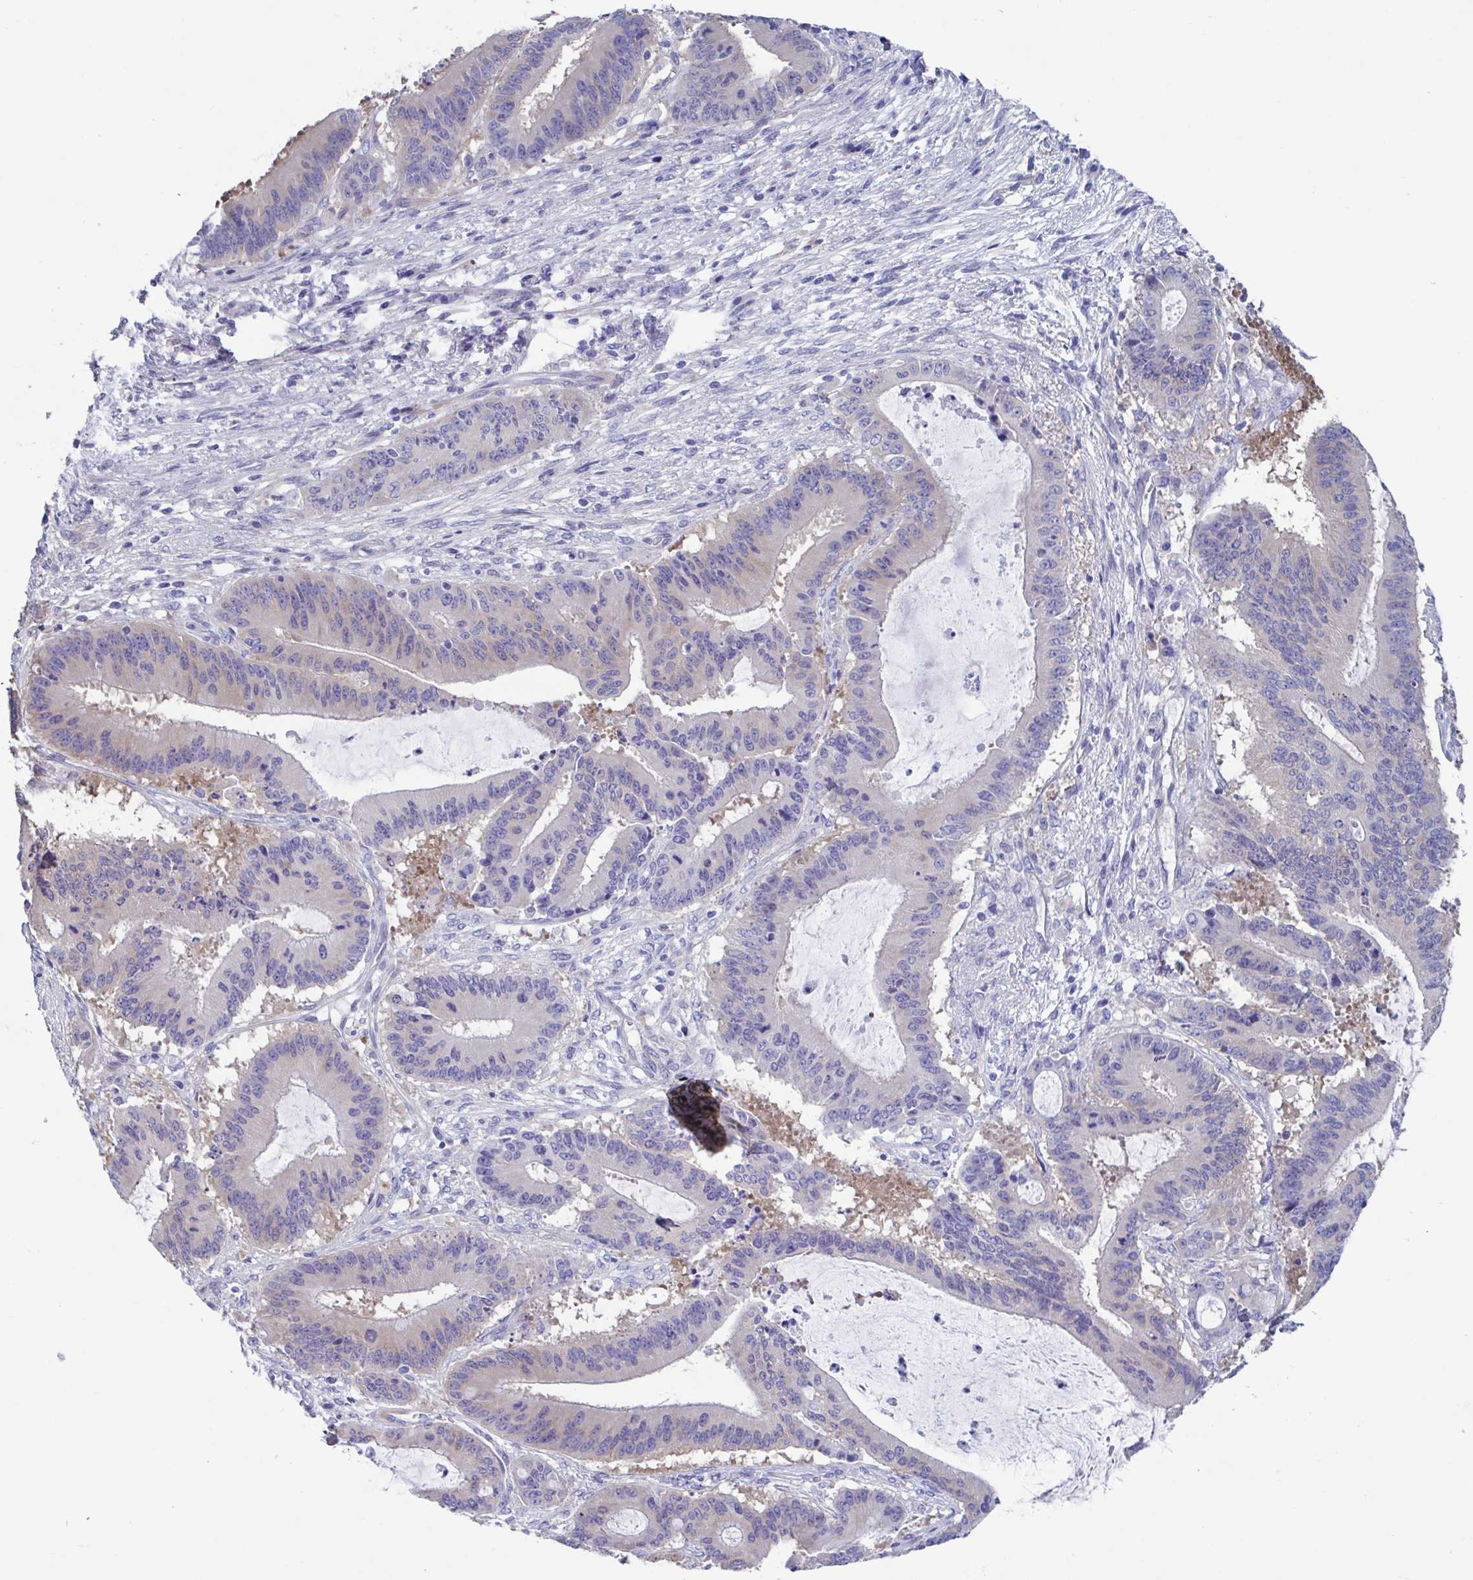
{"staining": {"intensity": "negative", "quantity": "none", "location": "none"}, "tissue": "liver cancer", "cell_type": "Tumor cells", "image_type": "cancer", "snomed": [{"axis": "morphology", "description": "Normal tissue, NOS"}, {"axis": "morphology", "description": "Cholangiocarcinoma"}, {"axis": "topography", "description": "Liver"}, {"axis": "topography", "description": "Peripheral nerve tissue"}], "caption": "DAB (3,3'-diaminobenzidine) immunohistochemical staining of human liver cancer (cholangiocarcinoma) shows no significant positivity in tumor cells. (Brightfield microscopy of DAB IHC at high magnification).", "gene": "LPIN3", "patient": {"sex": "female", "age": 73}}